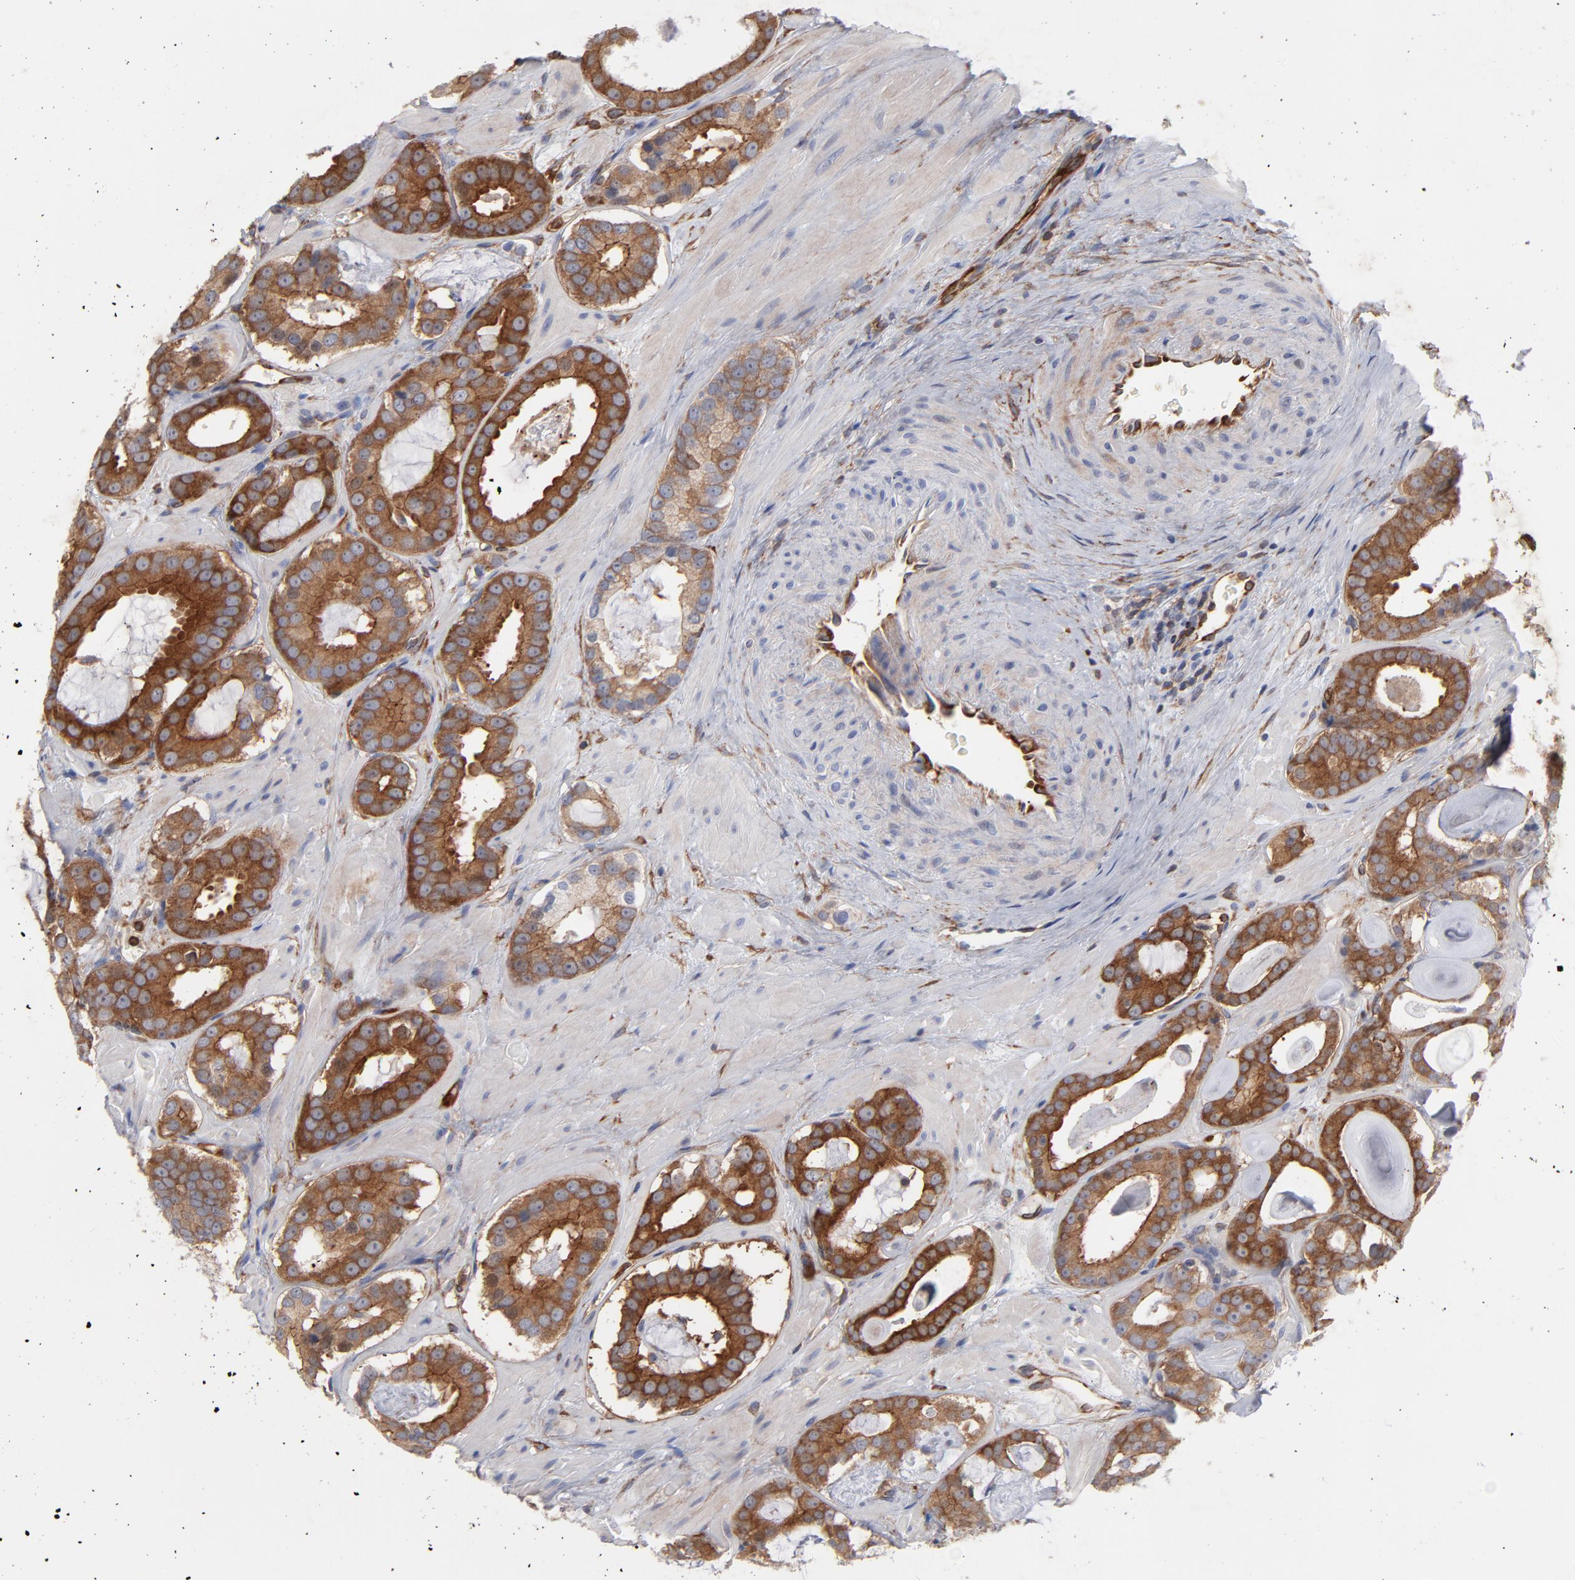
{"staining": {"intensity": "strong", "quantity": ">75%", "location": "cytoplasmic/membranous"}, "tissue": "prostate cancer", "cell_type": "Tumor cells", "image_type": "cancer", "snomed": [{"axis": "morphology", "description": "Adenocarcinoma, Low grade"}, {"axis": "topography", "description": "Prostate"}], "caption": "IHC (DAB (3,3'-diaminobenzidine)) staining of human low-grade adenocarcinoma (prostate) exhibits strong cytoplasmic/membranous protein staining in about >75% of tumor cells. (DAB IHC, brown staining for protein, blue staining for nuclei).", "gene": "PXN", "patient": {"sex": "male", "age": 57}}